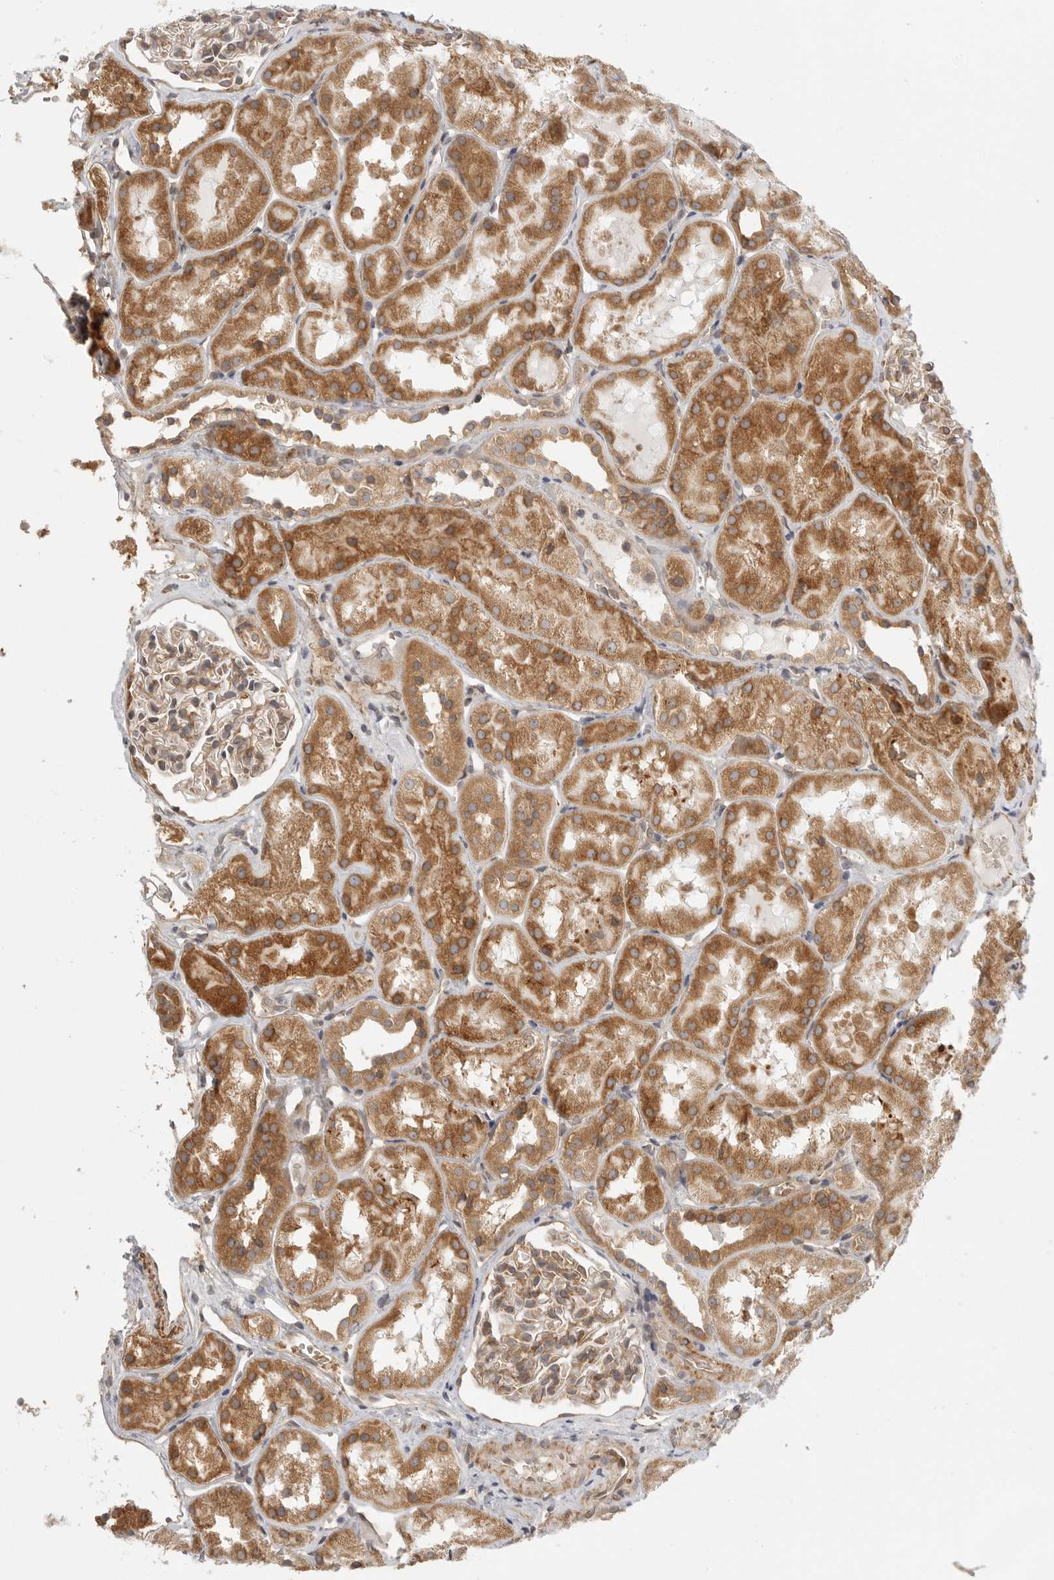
{"staining": {"intensity": "moderate", "quantity": ">75%", "location": "cytoplasmic/membranous"}, "tissue": "kidney", "cell_type": "Cells in glomeruli", "image_type": "normal", "snomed": [{"axis": "morphology", "description": "Normal tissue, NOS"}, {"axis": "topography", "description": "Kidney"}], "caption": "Protein staining shows moderate cytoplasmic/membranous positivity in approximately >75% of cells in glomeruli in unremarkable kidney.", "gene": "CERS2", "patient": {"sex": "male", "age": 16}}